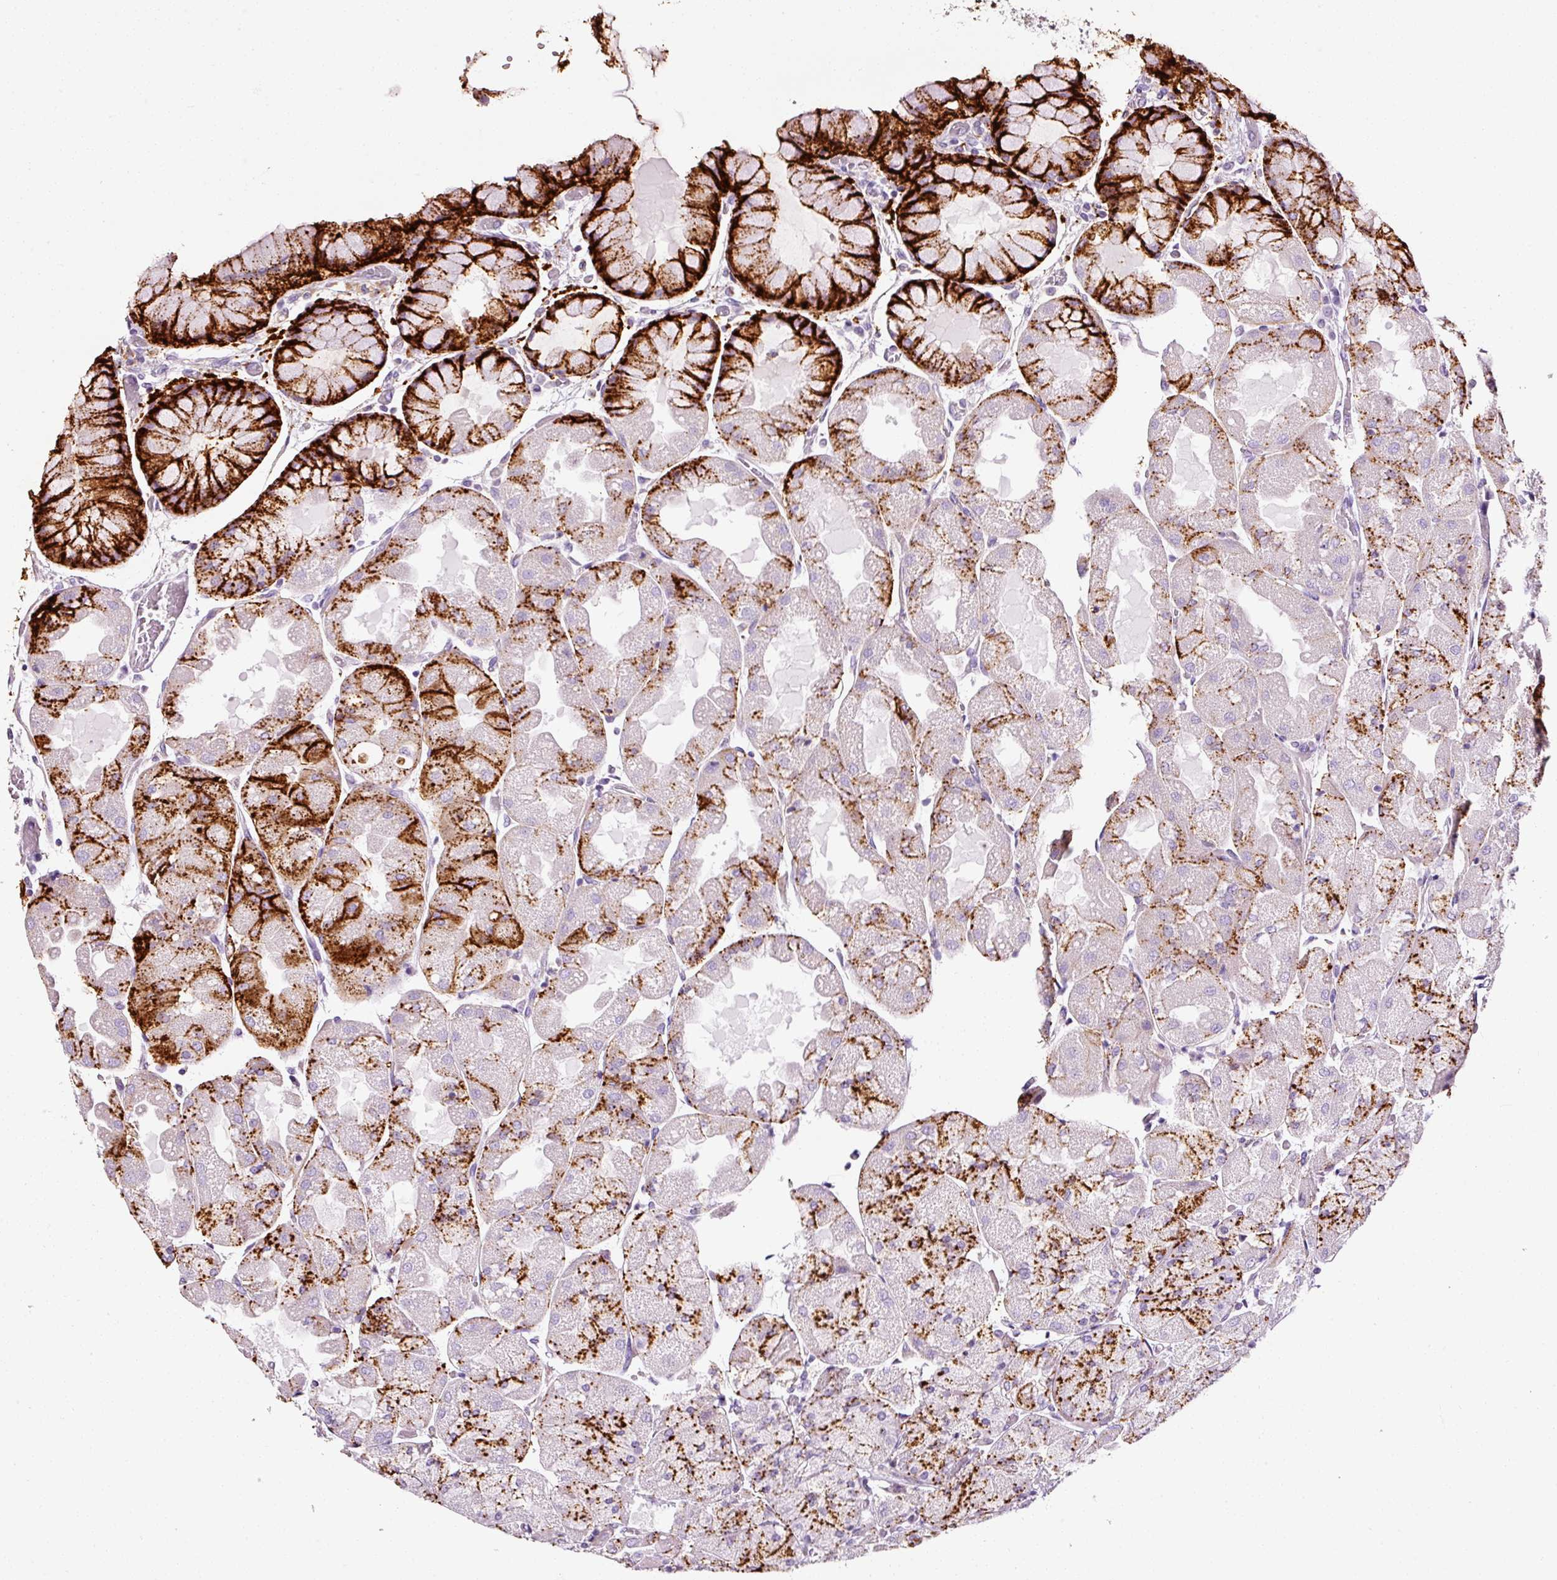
{"staining": {"intensity": "strong", "quantity": "25%-75%", "location": "cytoplasmic/membranous"}, "tissue": "stomach", "cell_type": "Glandular cells", "image_type": "normal", "snomed": [{"axis": "morphology", "description": "Normal tissue, NOS"}, {"axis": "topography", "description": "Stomach"}], "caption": "Brown immunohistochemical staining in normal stomach shows strong cytoplasmic/membranous positivity in about 25%-75% of glandular cells. (Brightfield microscopy of DAB IHC at high magnification).", "gene": "CYB561A3", "patient": {"sex": "female", "age": 61}}